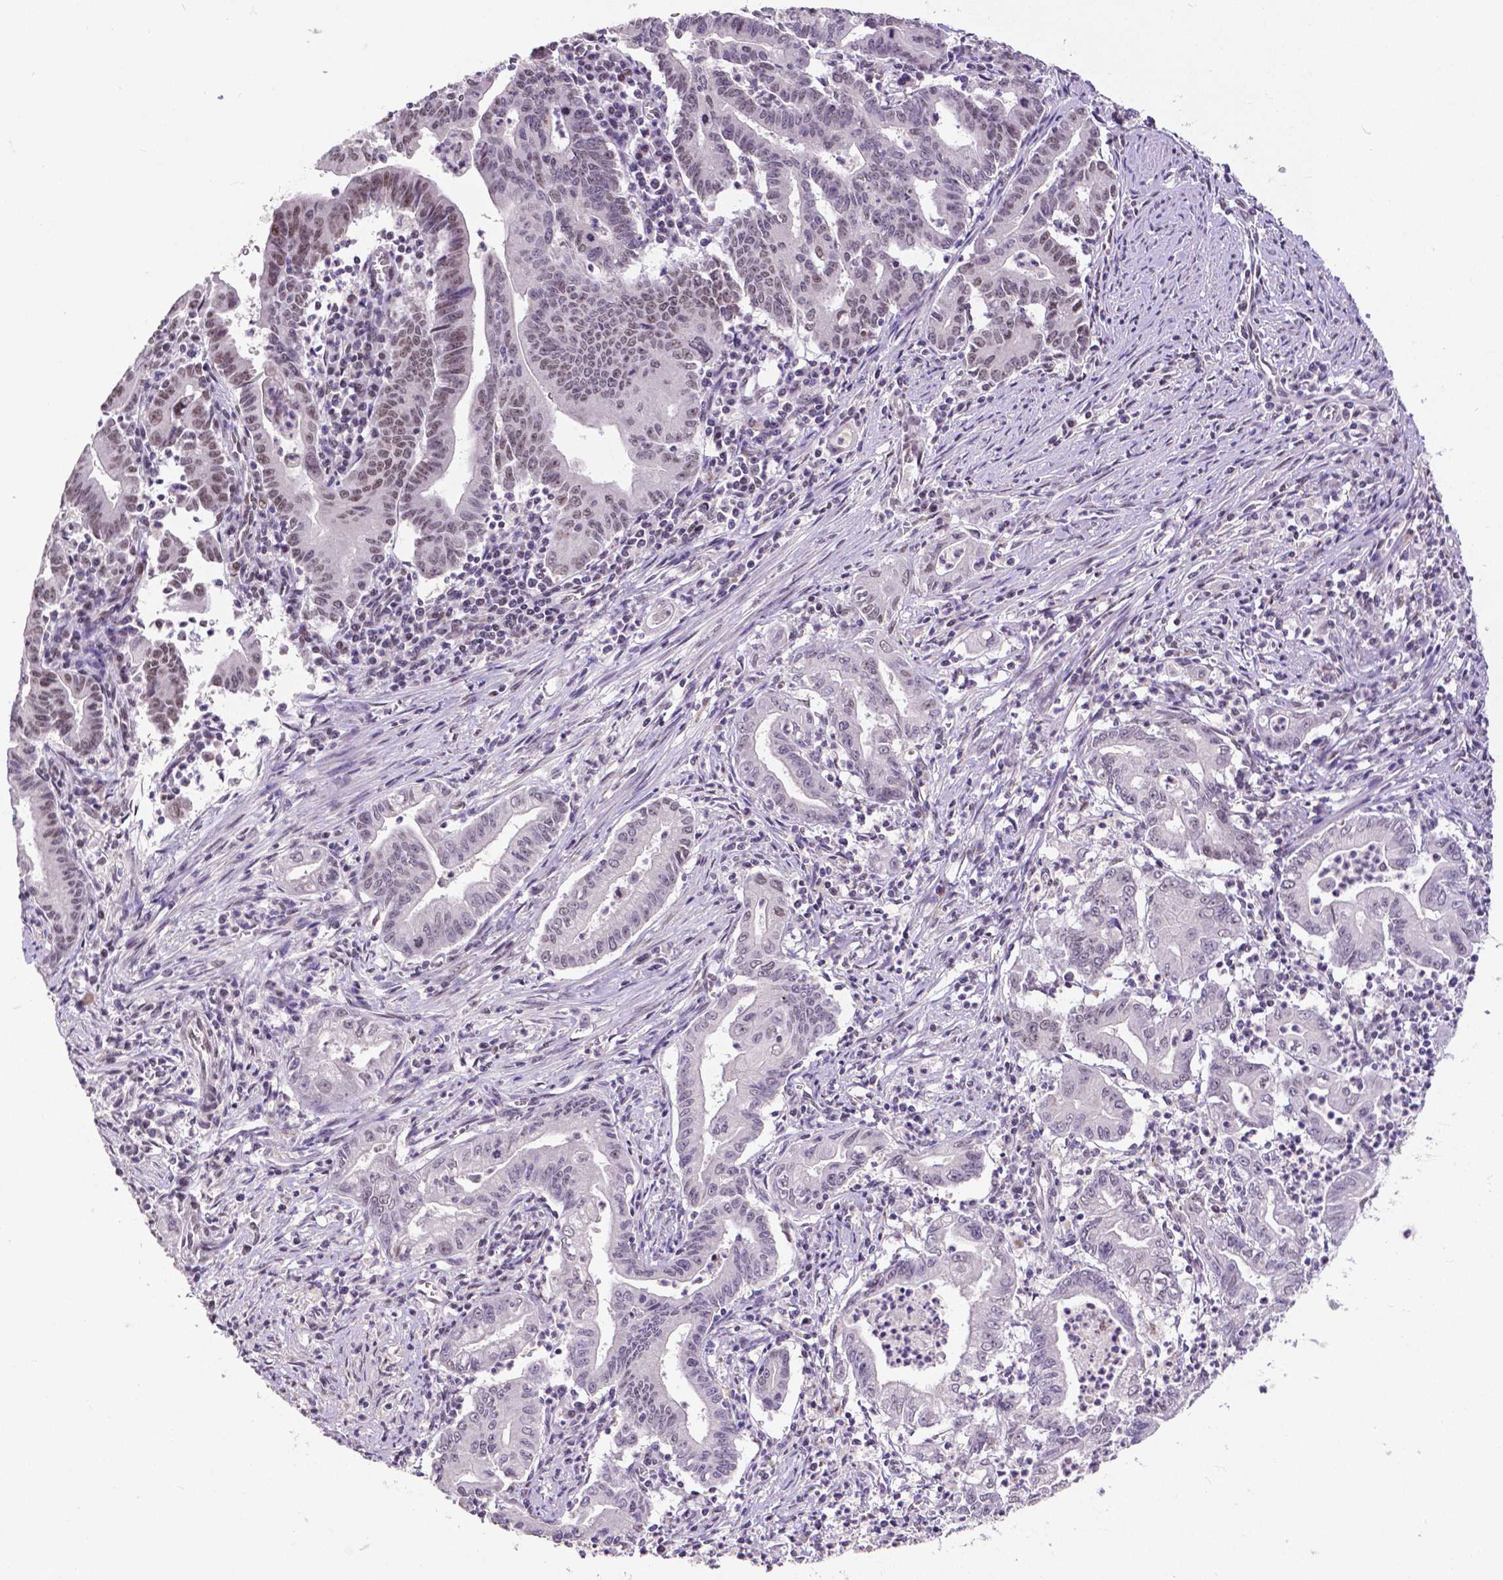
{"staining": {"intensity": "weak", "quantity": "<25%", "location": "nuclear"}, "tissue": "stomach cancer", "cell_type": "Tumor cells", "image_type": "cancer", "snomed": [{"axis": "morphology", "description": "Adenocarcinoma, NOS"}, {"axis": "topography", "description": "Stomach, upper"}], "caption": "IHC of stomach adenocarcinoma shows no staining in tumor cells.", "gene": "ATRX", "patient": {"sex": "female", "age": 79}}